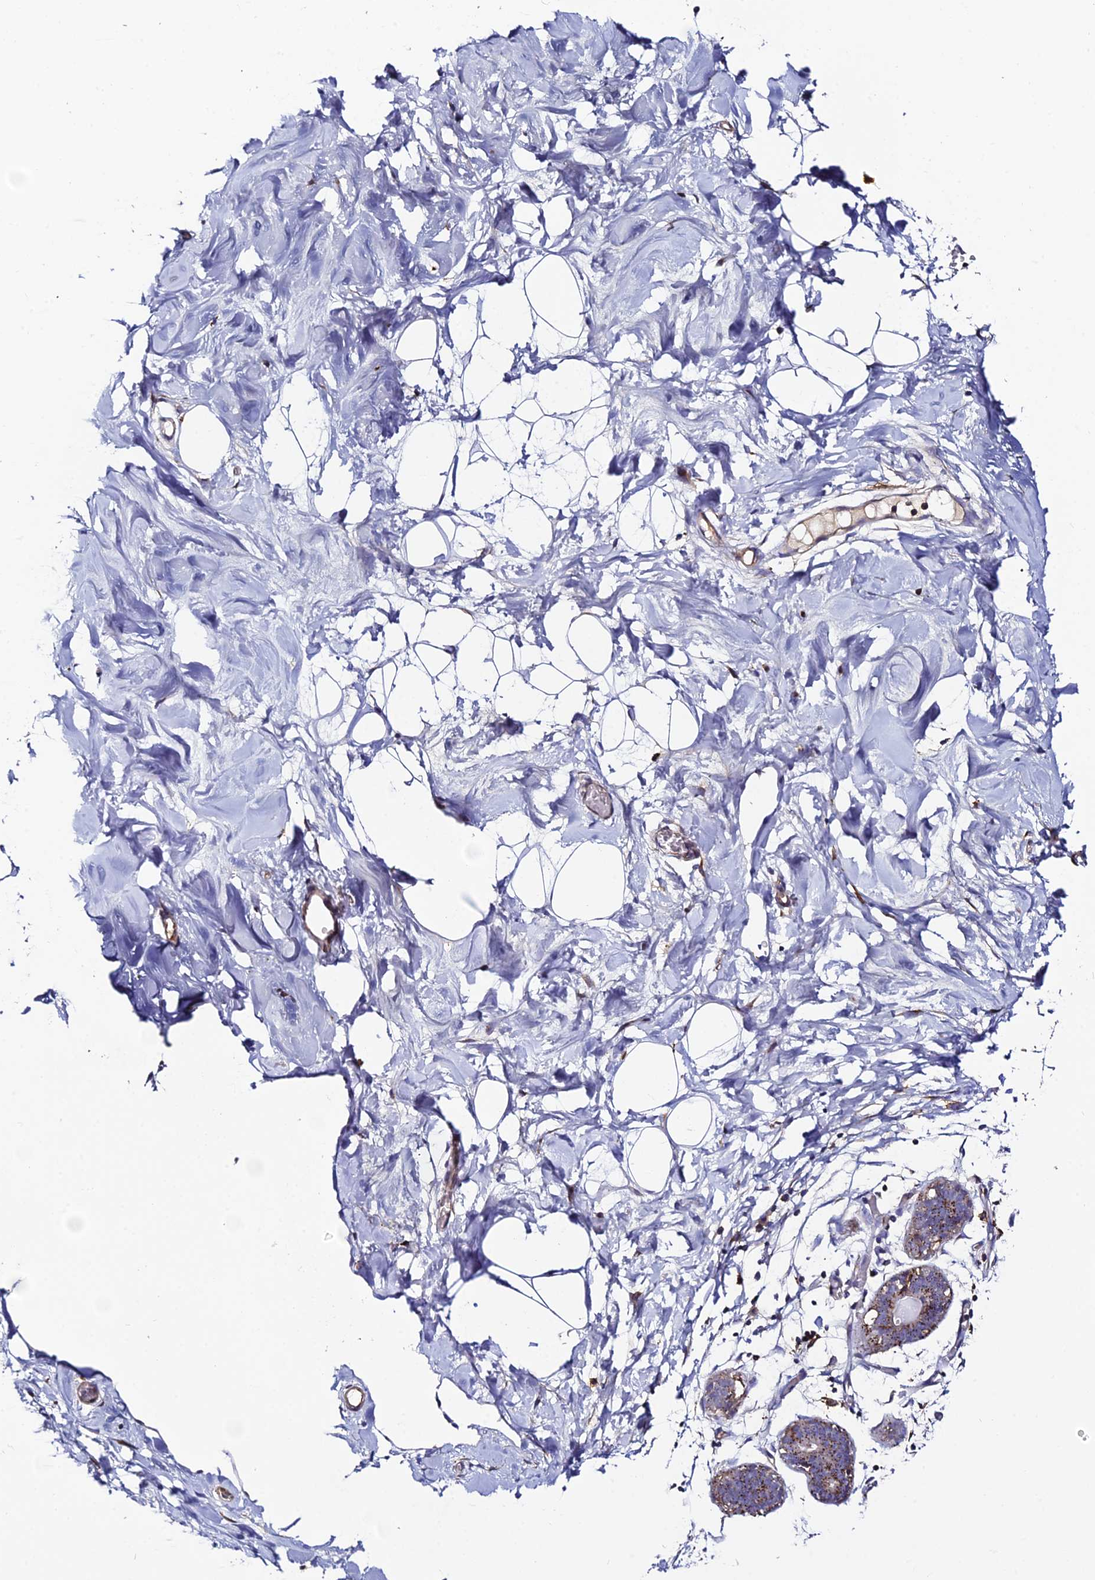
{"staining": {"intensity": "negative", "quantity": "none", "location": "none"}, "tissue": "breast", "cell_type": "Adipocytes", "image_type": "normal", "snomed": [{"axis": "morphology", "description": "Normal tissue, NOS"}, {"axis": "topography", "description": "Breast"}], "caption": "High power microscopy histopathology image of an immunohistochemistry (IHC) photomicrograph of normal breast, revealing no significant positivity in adipocytes.", "gene": "TRPV2", "patient": {"sex": "female", "age": 27}}